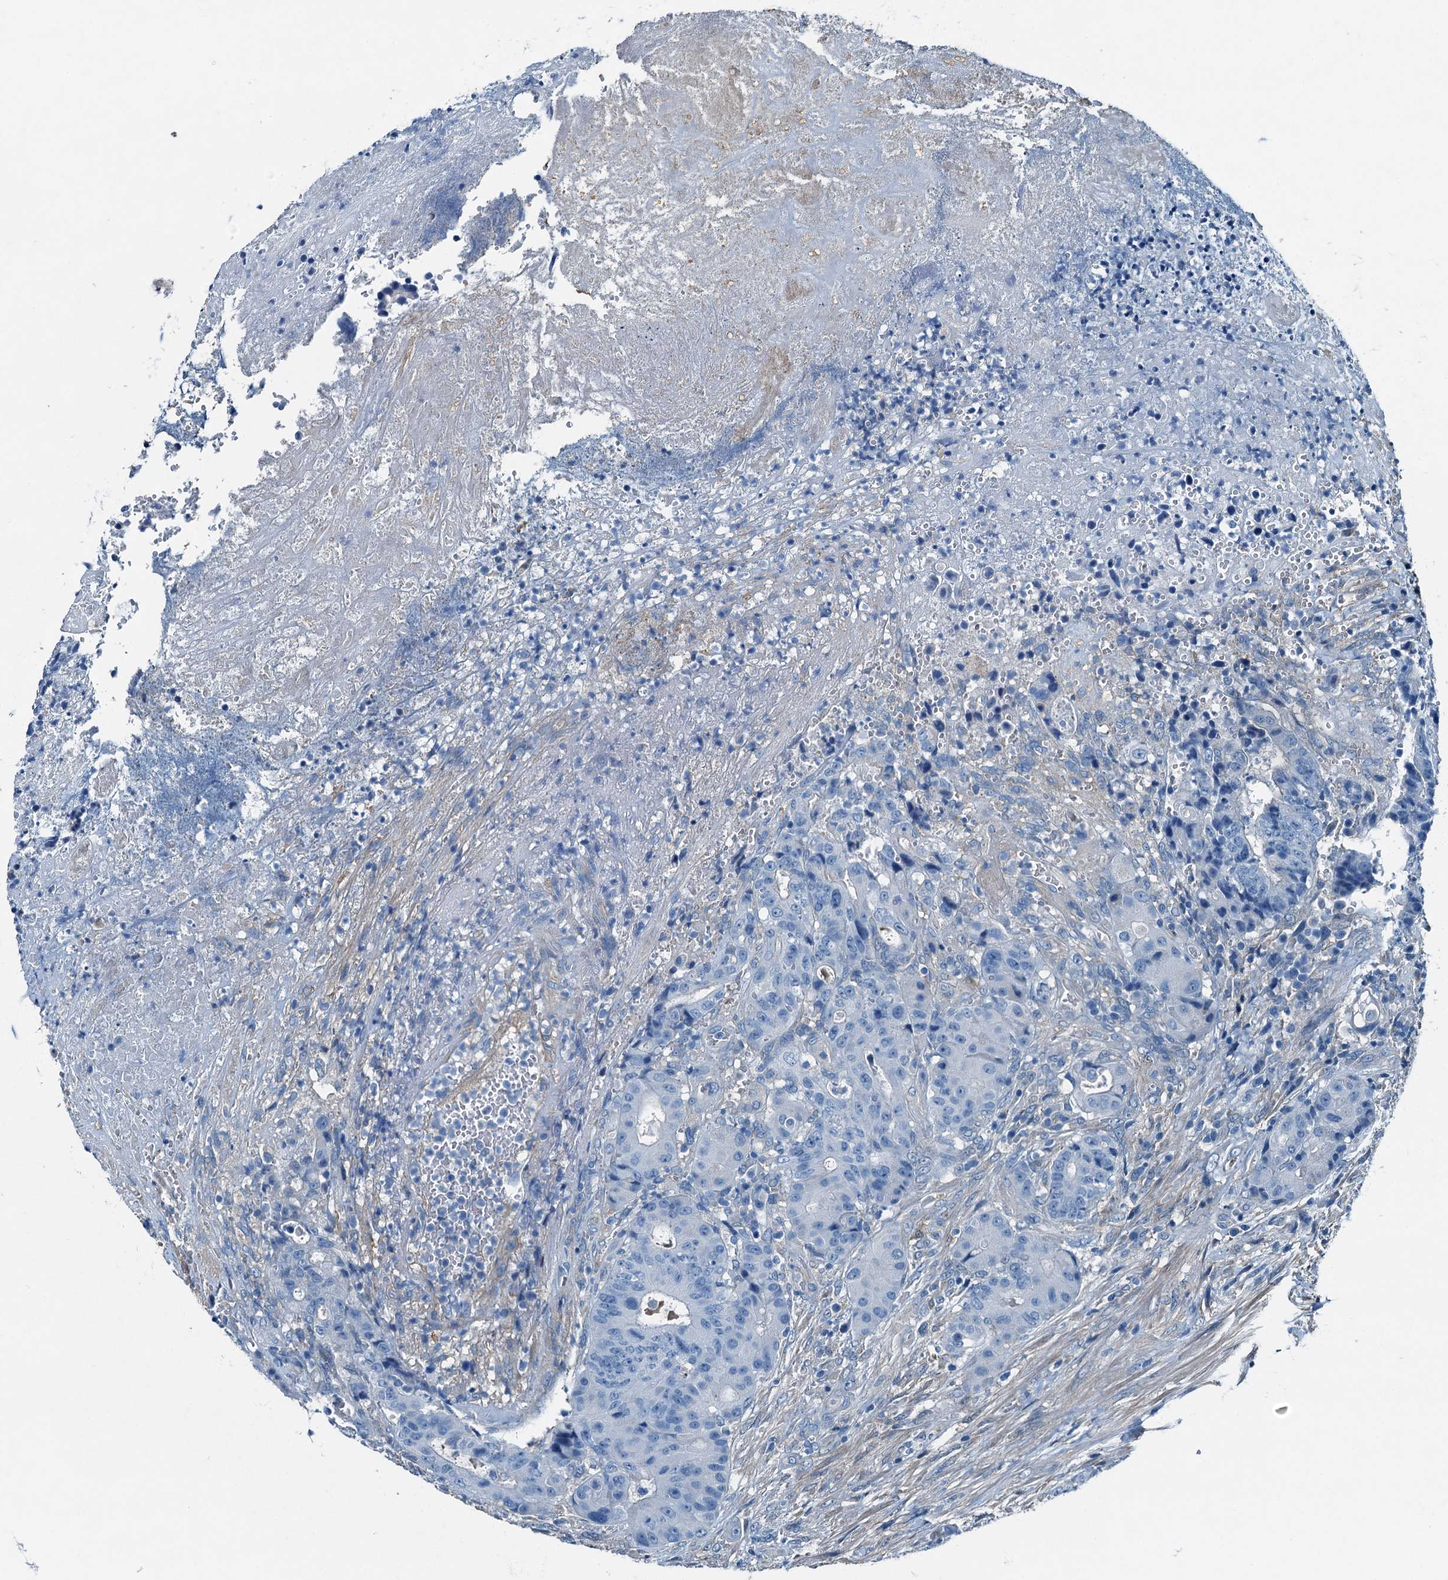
{"staining": {"intensity": "negative", "quantity": "none", "location": "none"}, "tissue": "colorectal cancer", "cell_type": "Tumor cells", "image_type": "cancer", "snomed": [{"axis": "morphology", "description": "Adenocarcinoma, NOS"}, {"axis": "topography", "description": "Rectum"}], "caption": "Immunohistochemistry (IHC) photomicrograph of neoplastic tissue: human colorectal cancer (adenocarcinoma) stained with DAB (3,3'-diaminobenzidine) reveals no significant protein positivity in tumor cells.", "gene": "RAB3IL1", "patient": {"sex": "male", "age": 69}}